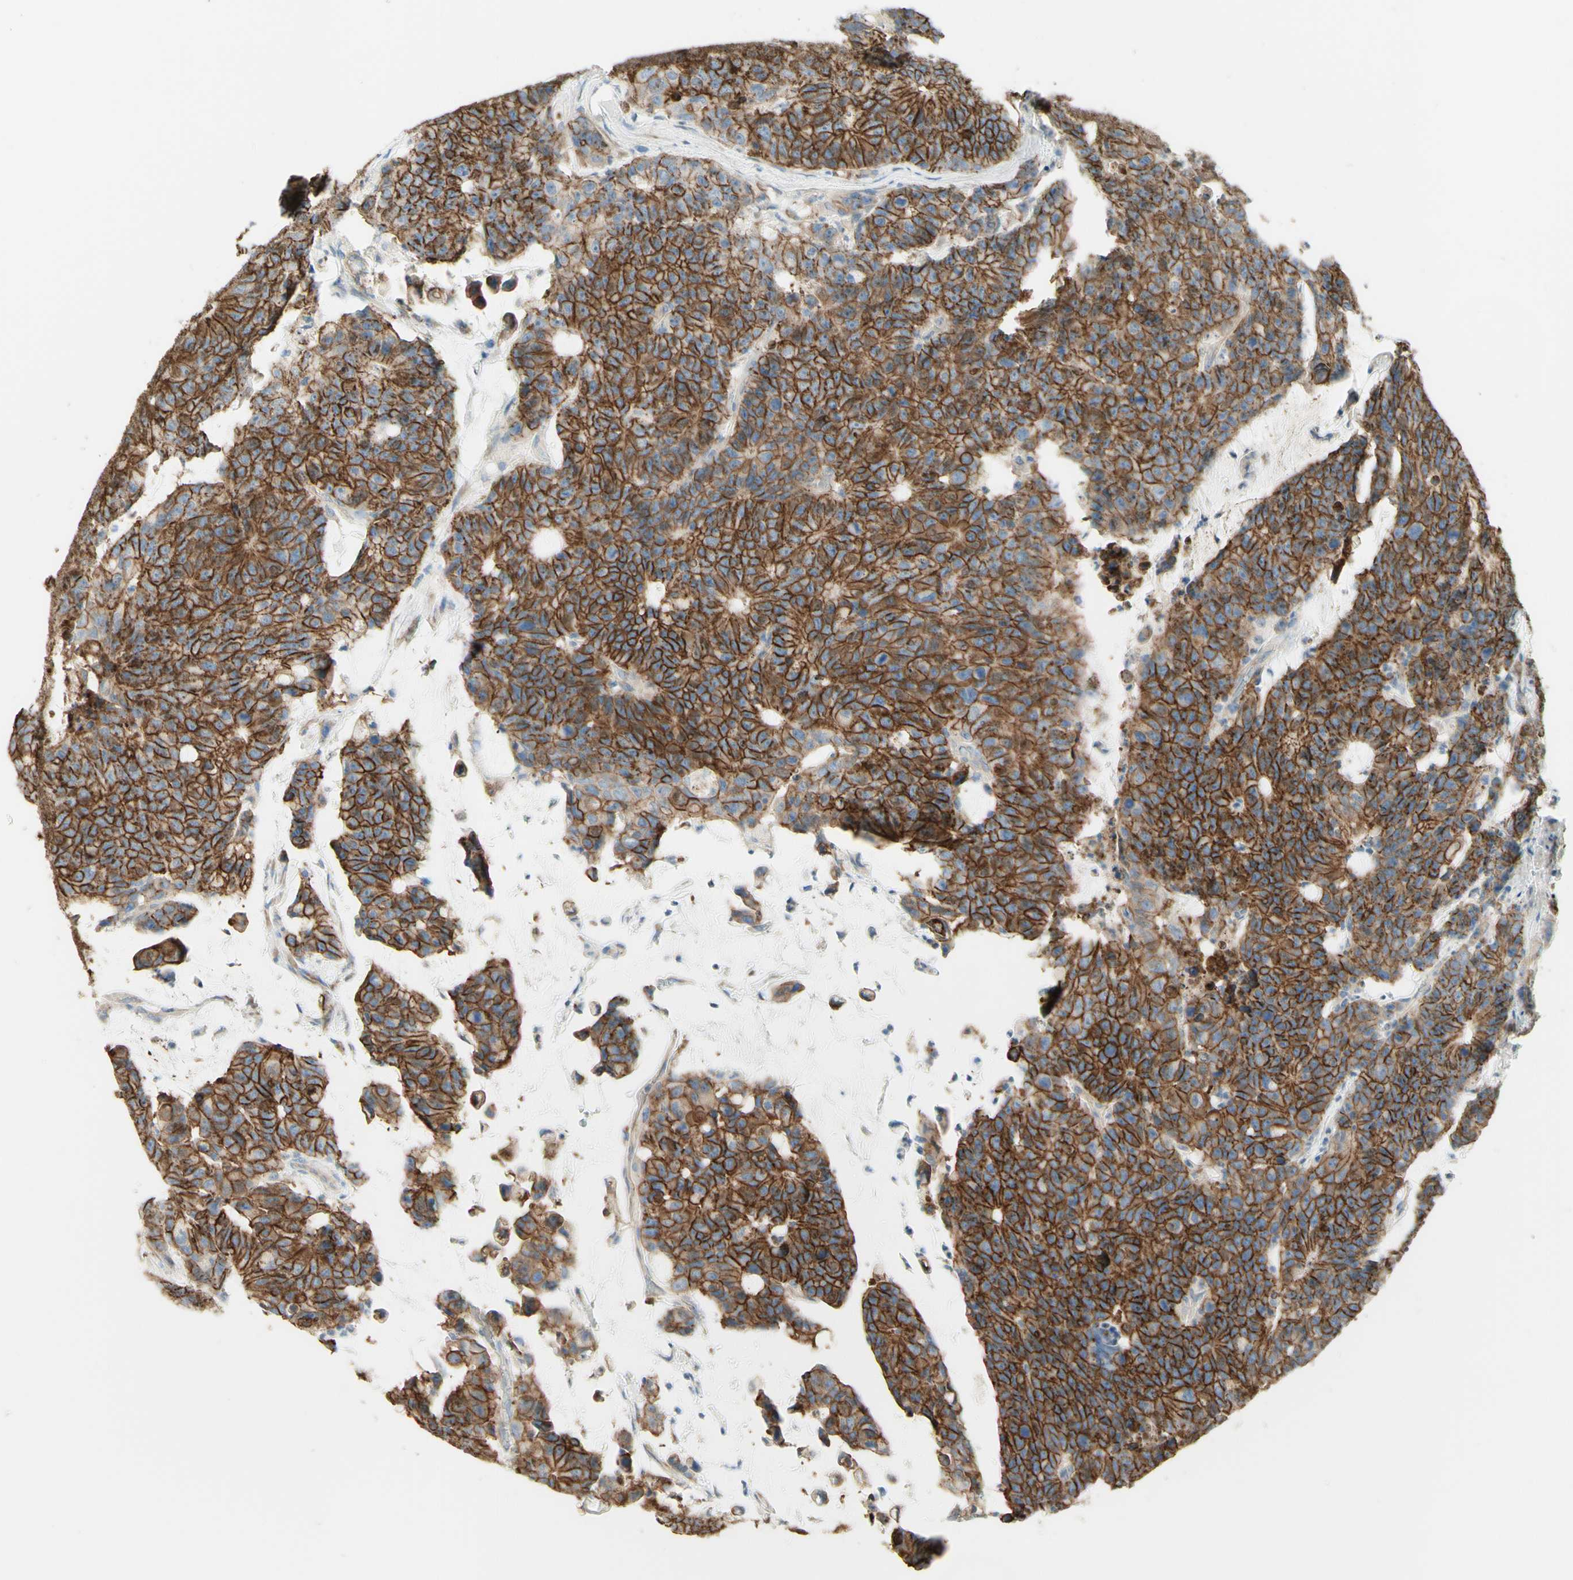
{"staining": {"intensity": "strong", "quantity": ">75%", "location": "cytoplasmic/membranous"}, "tissue": "colorectal cancer", "cell_type": "Tumor cells", "image_type": "cancer", "snomed": [{"axis": "morphology", "description": "Adenocarcinoma, NOS"}, {"axis": "topography", "description": "Colon"}], "caption": "High-power microscopy captured an IHC image of colorectal cancer, revealing strong cytoplasmic/membranous positivity in about >75% of tumor cells. (brown staining indicates protein expression, while blue staining denotes nuclei).", "gene": "RNF149", "patient": {"sex": "female", "age": 86}}